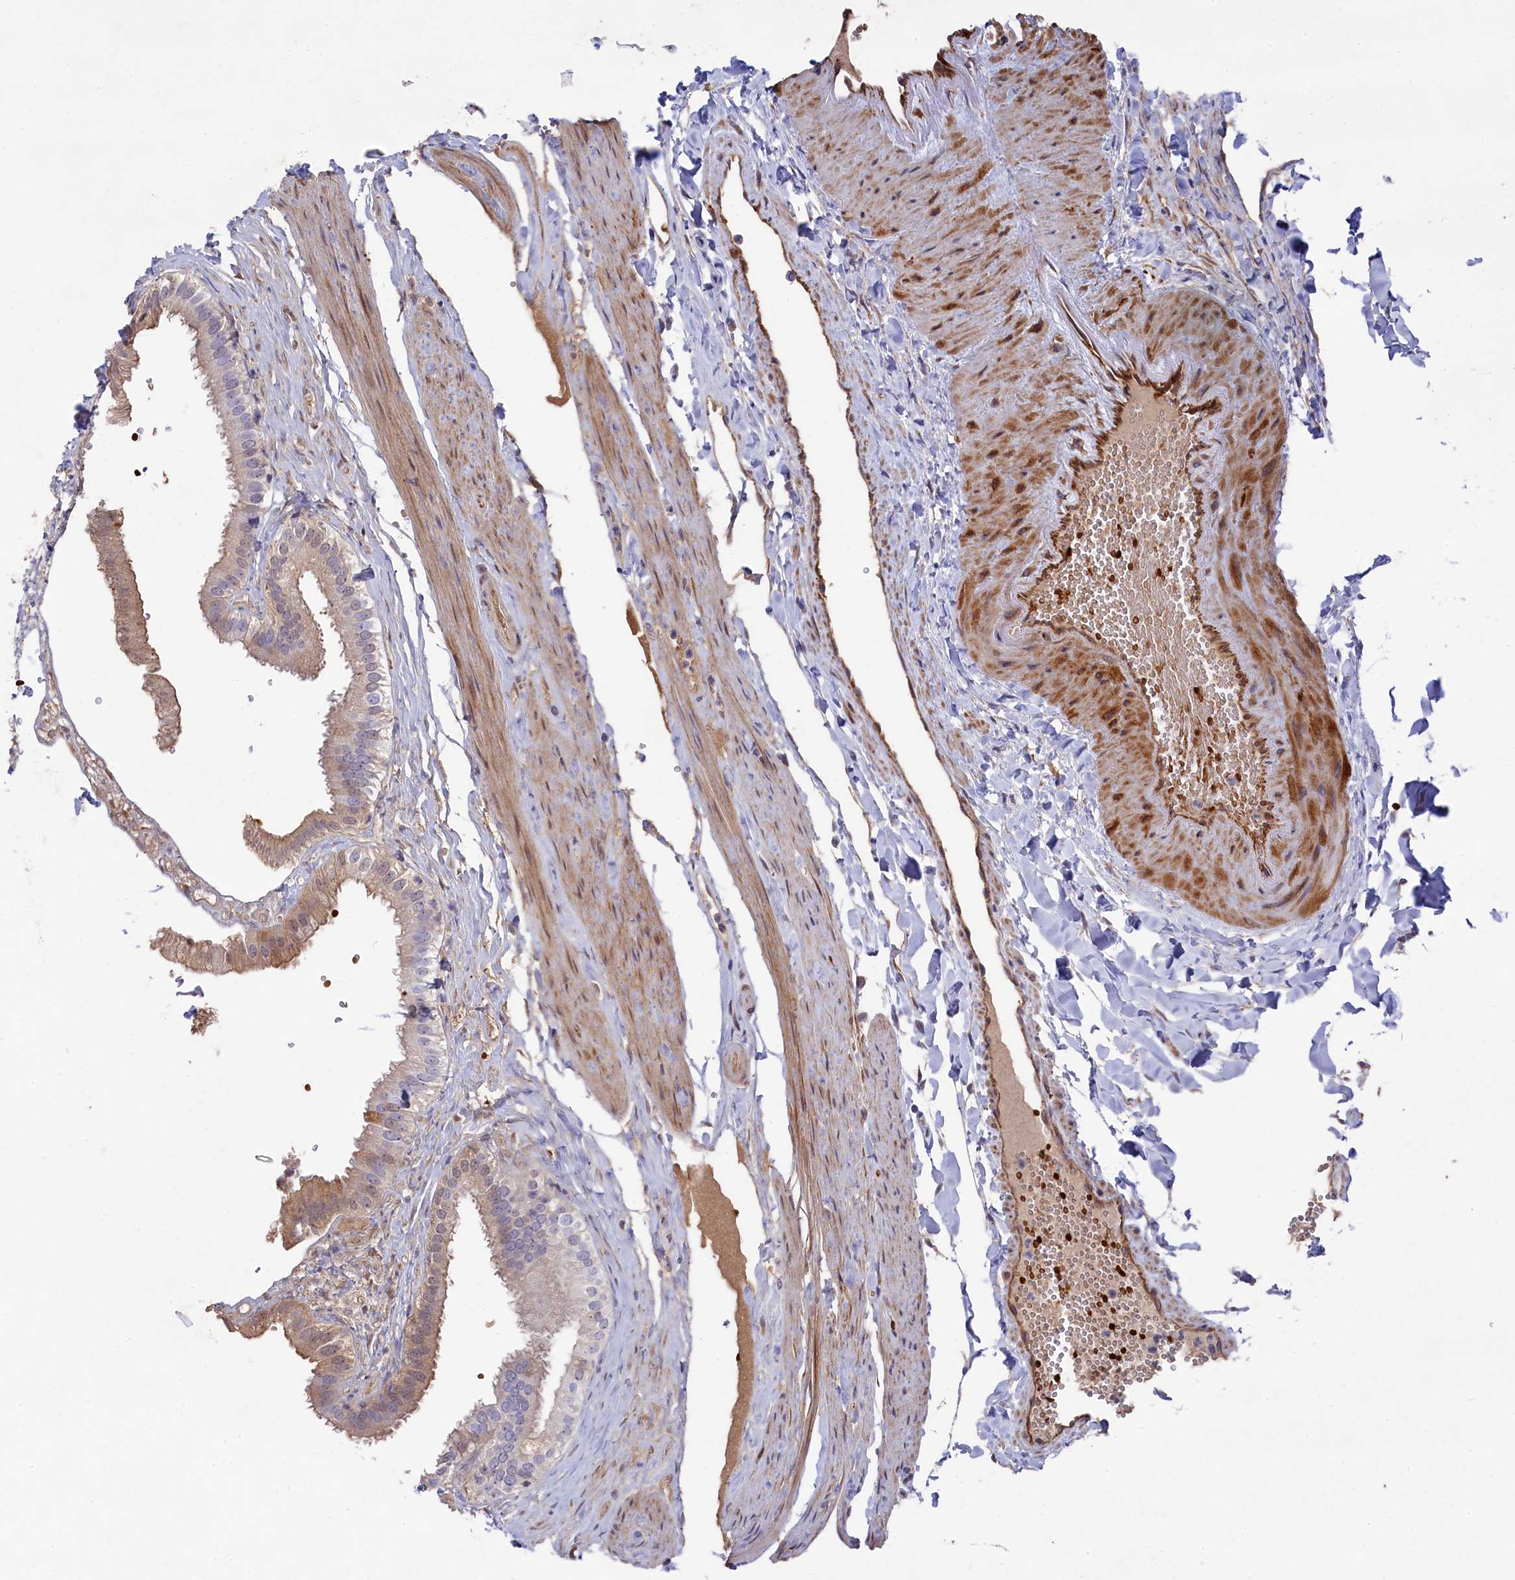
{"staining": {"intensity": "moderate", "quantity": "<25%", "location": "cytoplasmic/membranous"}, "tissue": "gallbladder", "cell_type": "Glandular cells", "image_type": "normal", "snomed": [{"axis": "morphology", "description": "Normal tissue, NOS"}, {"axis": "topography", "description": "Gallbladder"}], "caption": "Gallbladder was stained to show a protein in brown. There is low levels of moderate cytoplasmic/membranous staining in approximately <25% of glandular cells.", "gene": "LHFPL4", "patient": {"sex": "female", "age": 61}}